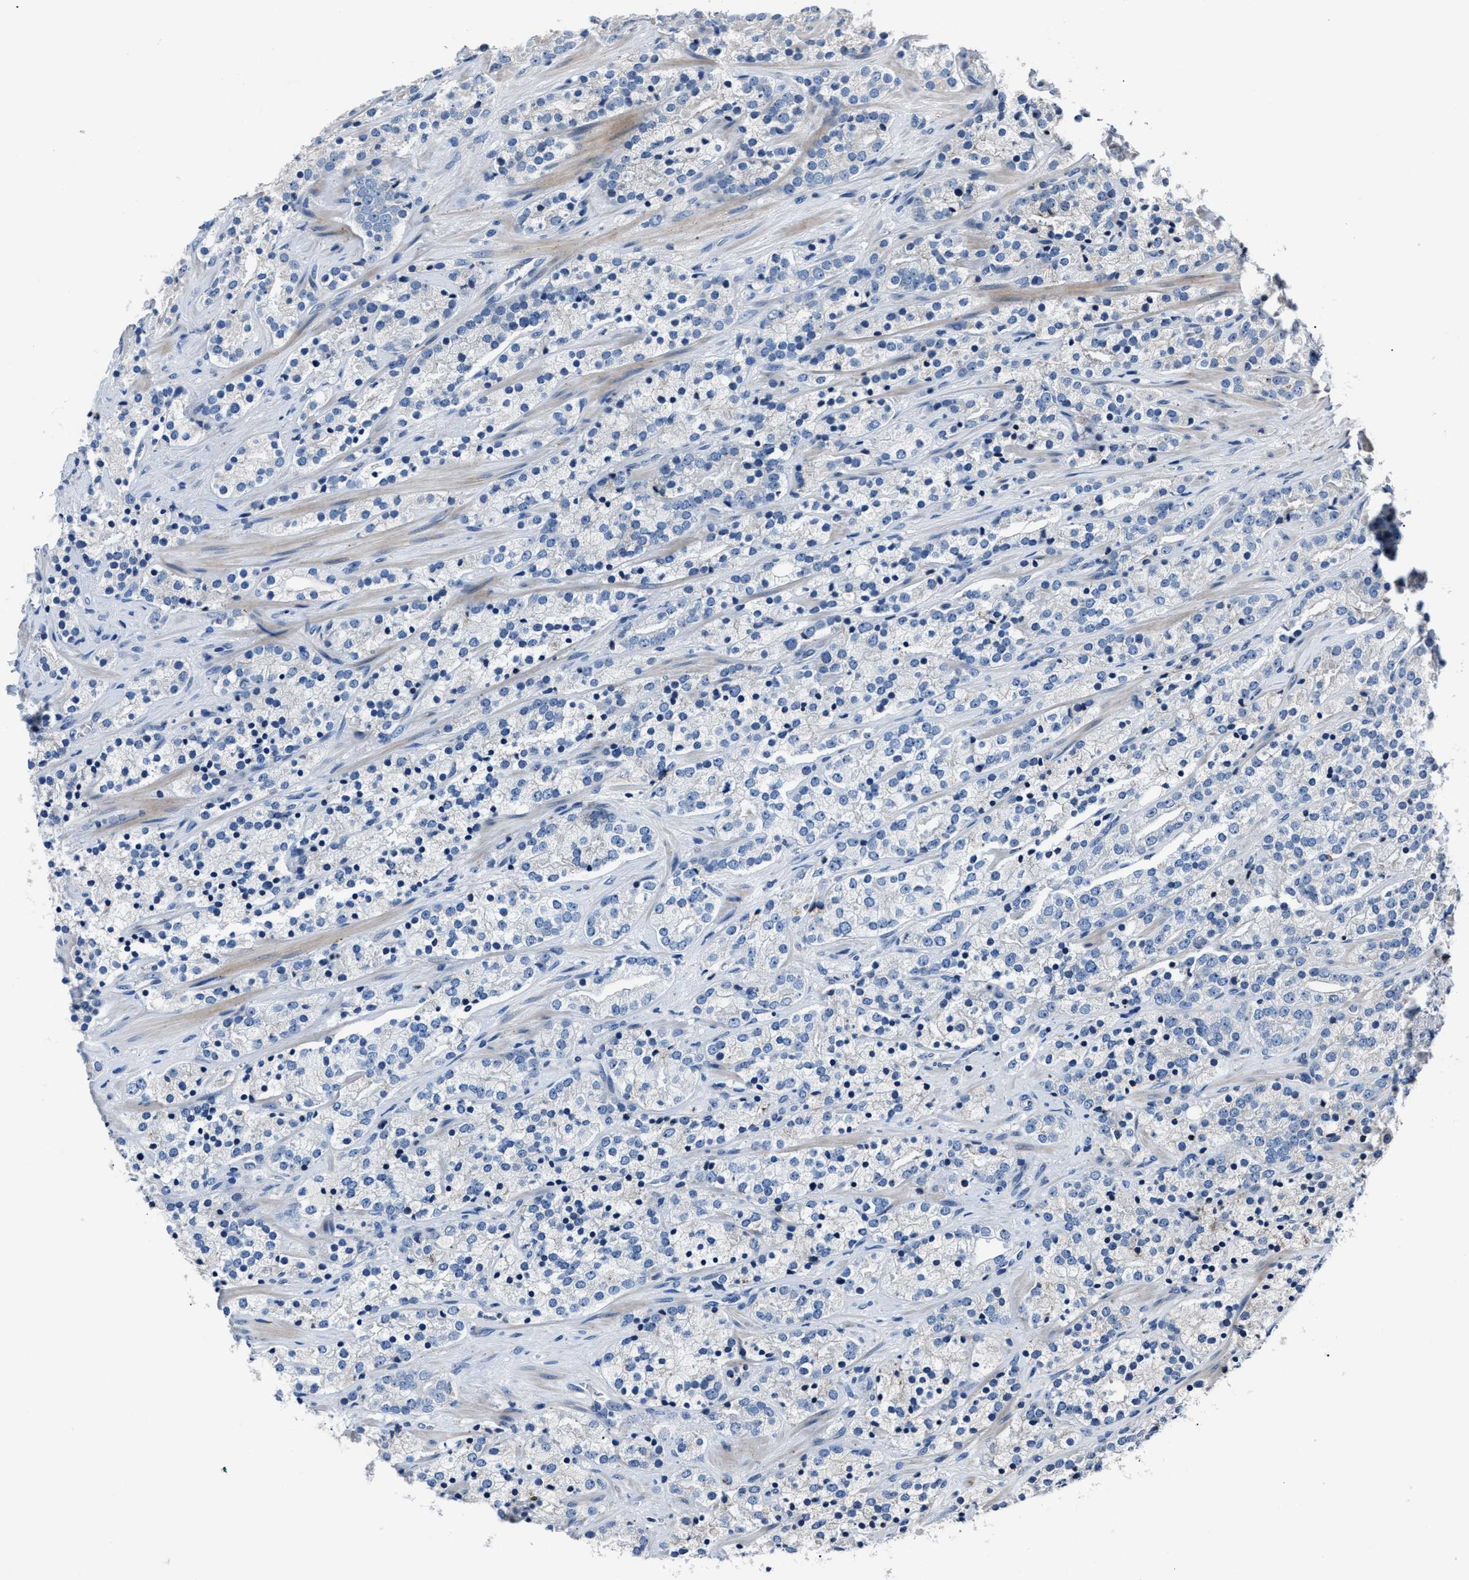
{"staining": {"intensity": "negative", "quantity": "none", "location": "none"}, "tissue": "prostate cancer", "cell_type": "Tumor cells", "image_type": "cancer", "snomed": [{"axis": "morphology", "description": "Adenocarcinoma, High grade"}, {"axis": "topography", "description": "Prostate"}], "caption": "Tumor cells show no significant protein positivity in prostate high-grade adenocarcinoma. (DAB immunohistochemistry (IHC), high magnification).", "gene": "DNAJC24", "patient": {"sex": "male", "age": 71}}